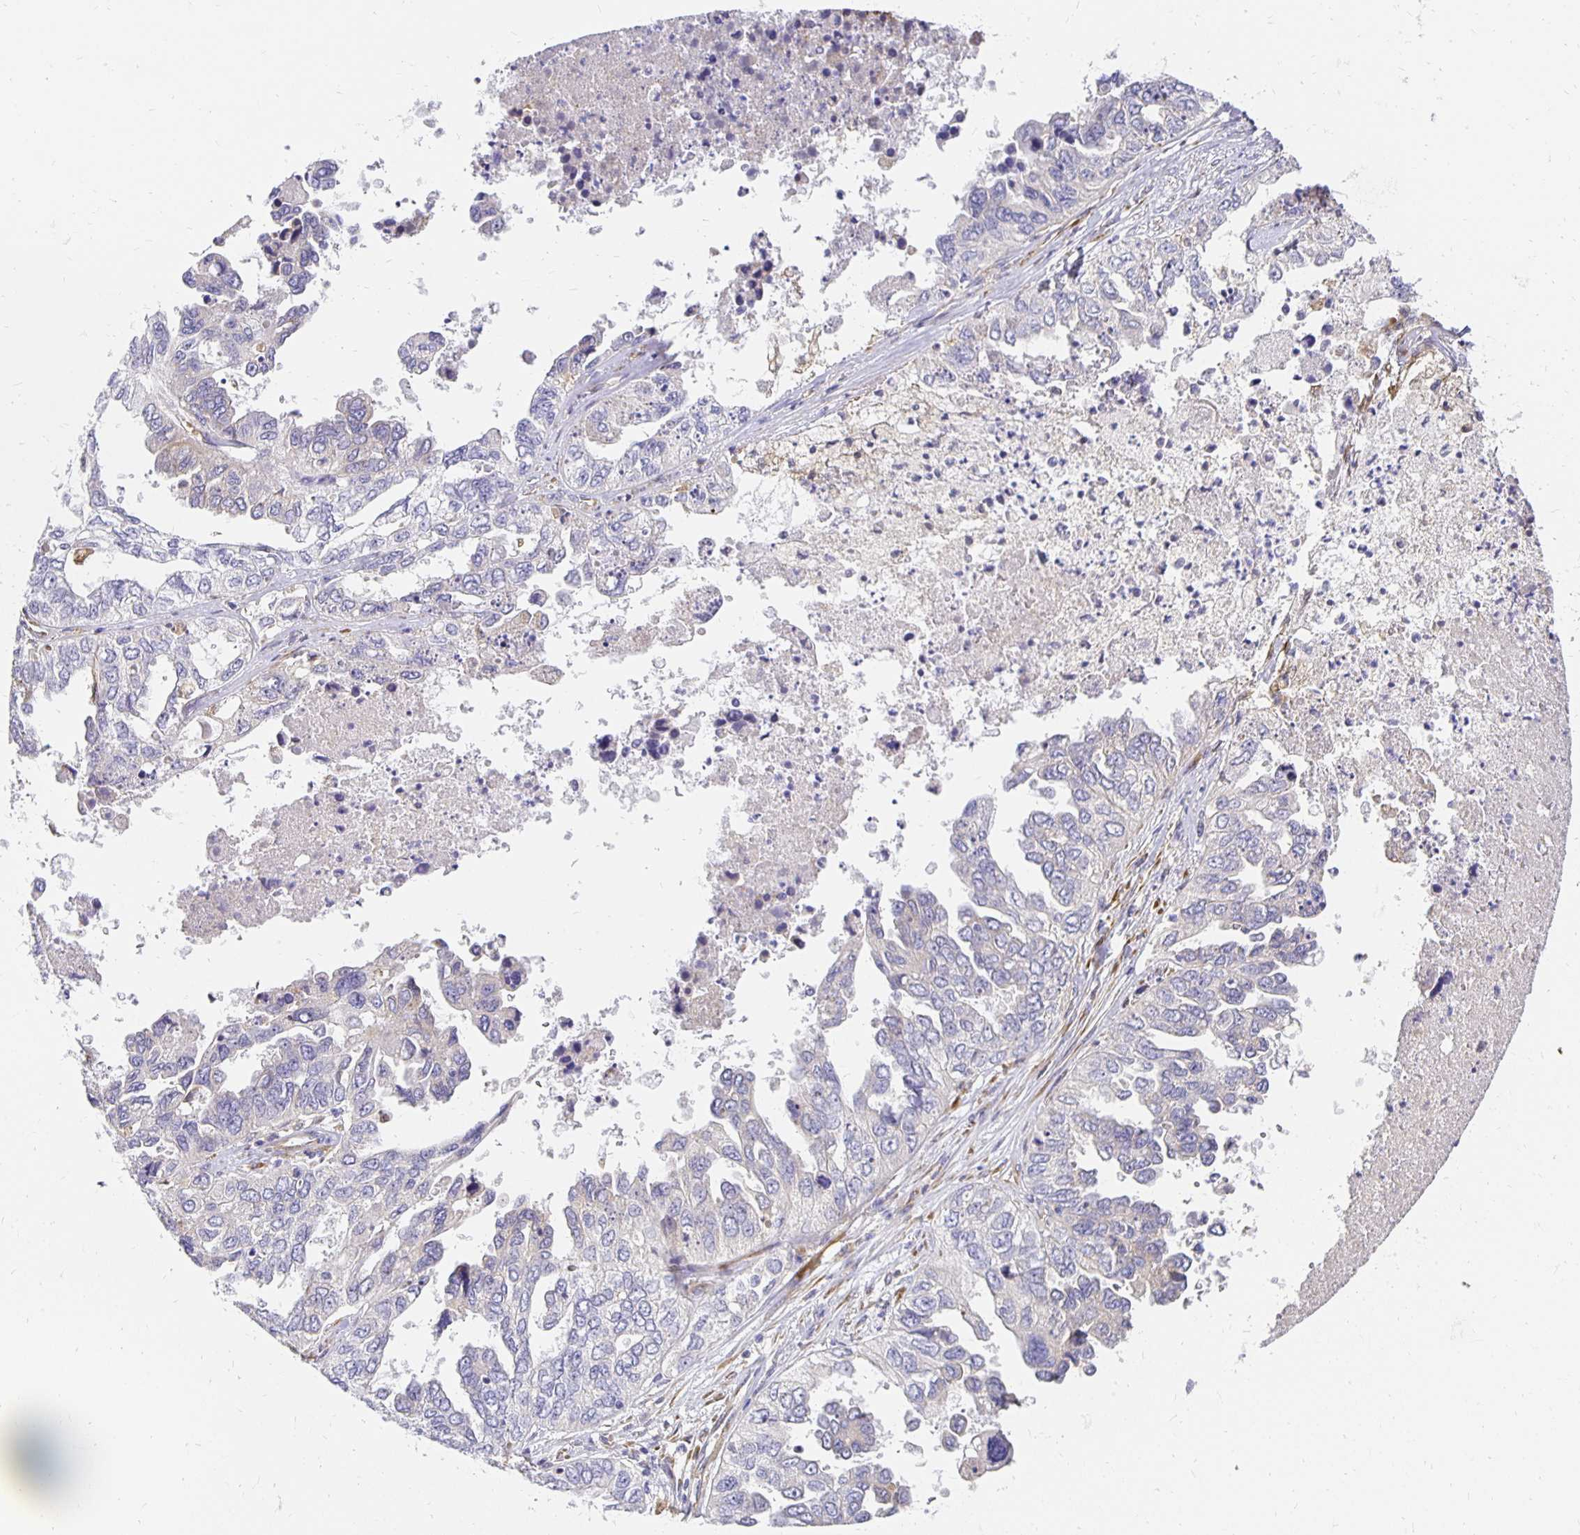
{"staining": {"intensity": "negative", "quantity": "none", "location": "none"}, "tissue": "ovarian cancer", "cell_type": "Tumor cells", "image_type": "cancer", "snomed": [{"axis": "morphology", "description": "Cystadenocarcinoma, serous, NOS"}, {"axis": "topography", "description": "Ovary"}], "caption": "Ovarian cancer (serous cystadenocarcinoma) stained for a protein using immunohistochemistry (IHC) exhibits no positivity tumor cells.", "gene": "PLOD1", "patient": {"sex": "female", "age": 53}}